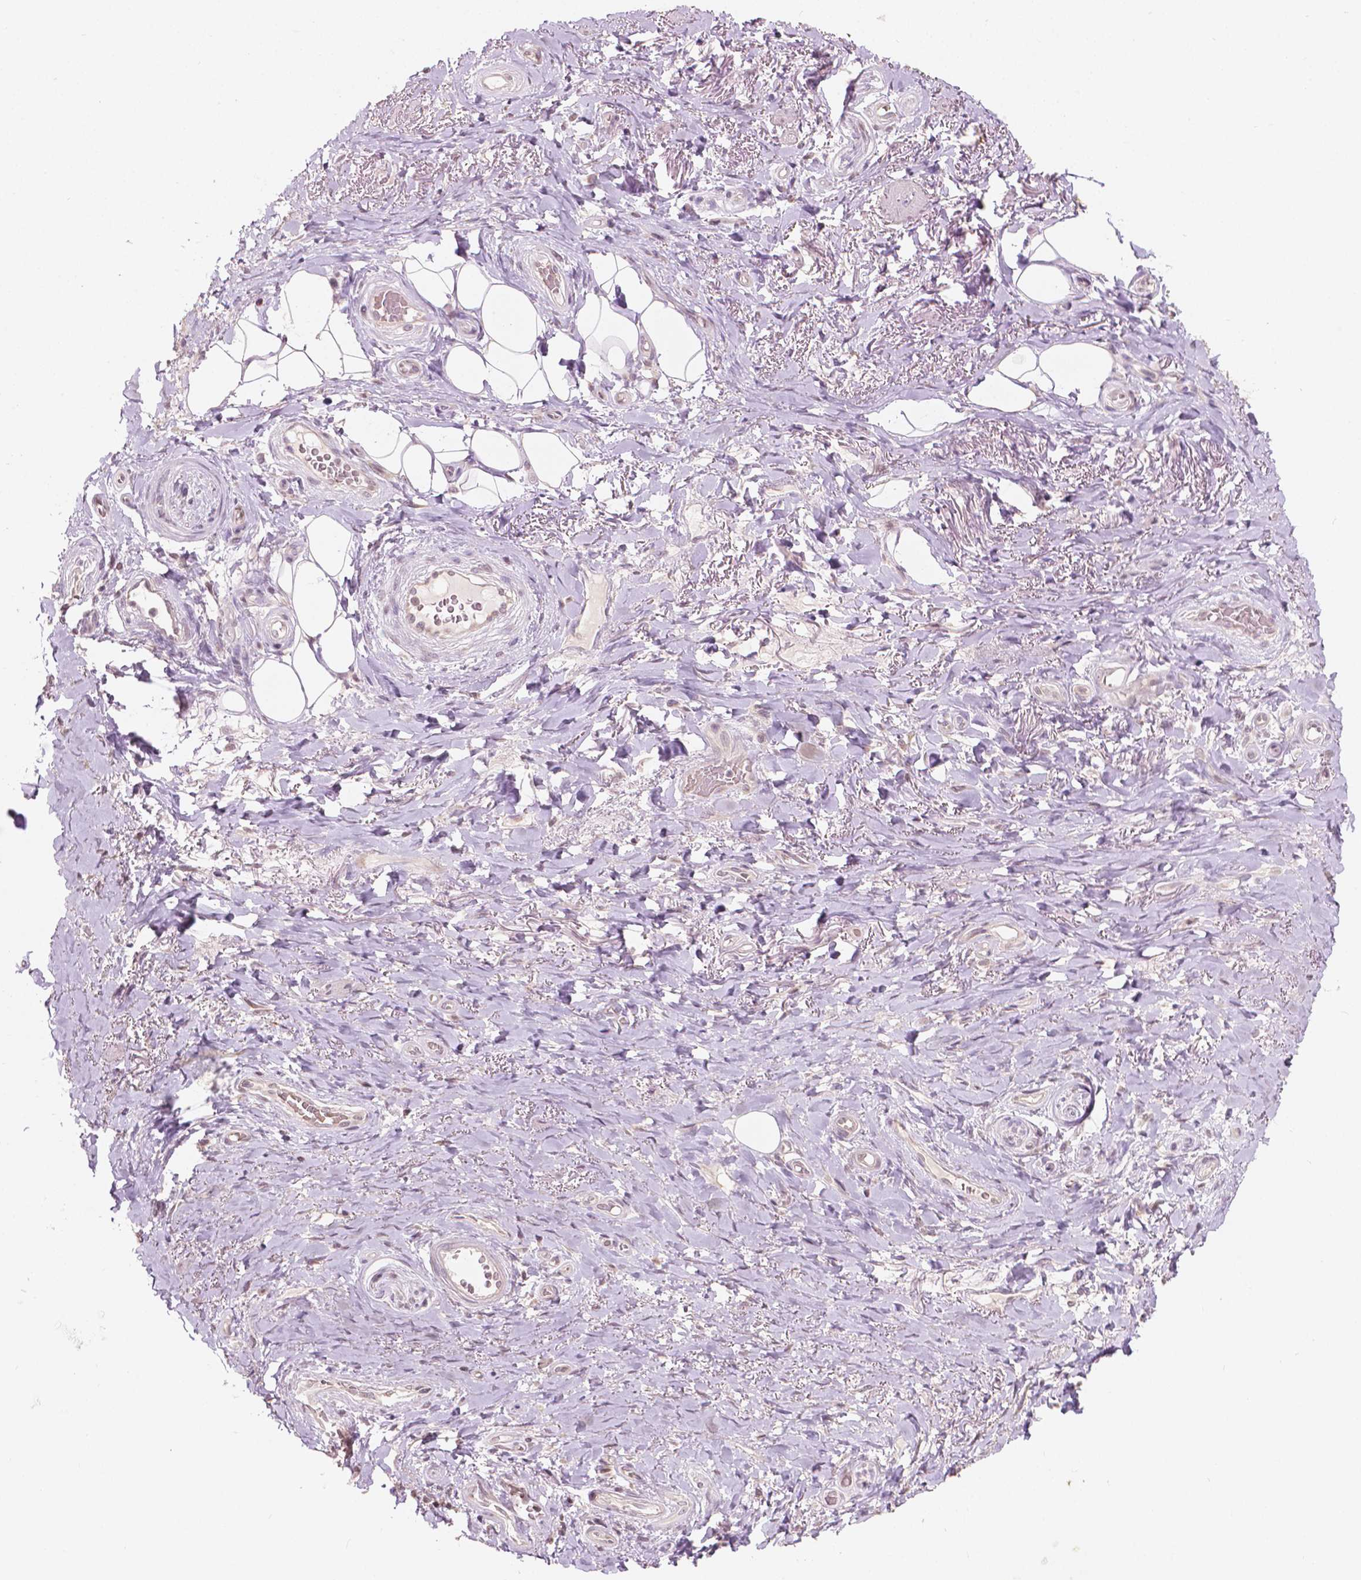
{"staining": {"intensity": "weak", "quantity": ">75%", "location": "nuclear"}, "tissue": "adipose tissue", "cell_type": "Adipocytes", "image_type": "normal", "snomed": [{"axis": "morphology", "description": "Normal tissue, NOS"}, {"axis": "topography", "description": "Anal"}, {"axis": "topography", "description": "Peripheral nerve tissue"}], "caption": "Adipose tissue stained with a brown dye exhibits weak nuclear positive expression in about >75% of adipocytes.", "gene": "NOS1AP", "patient": {"sex": "male", "age": 53}}